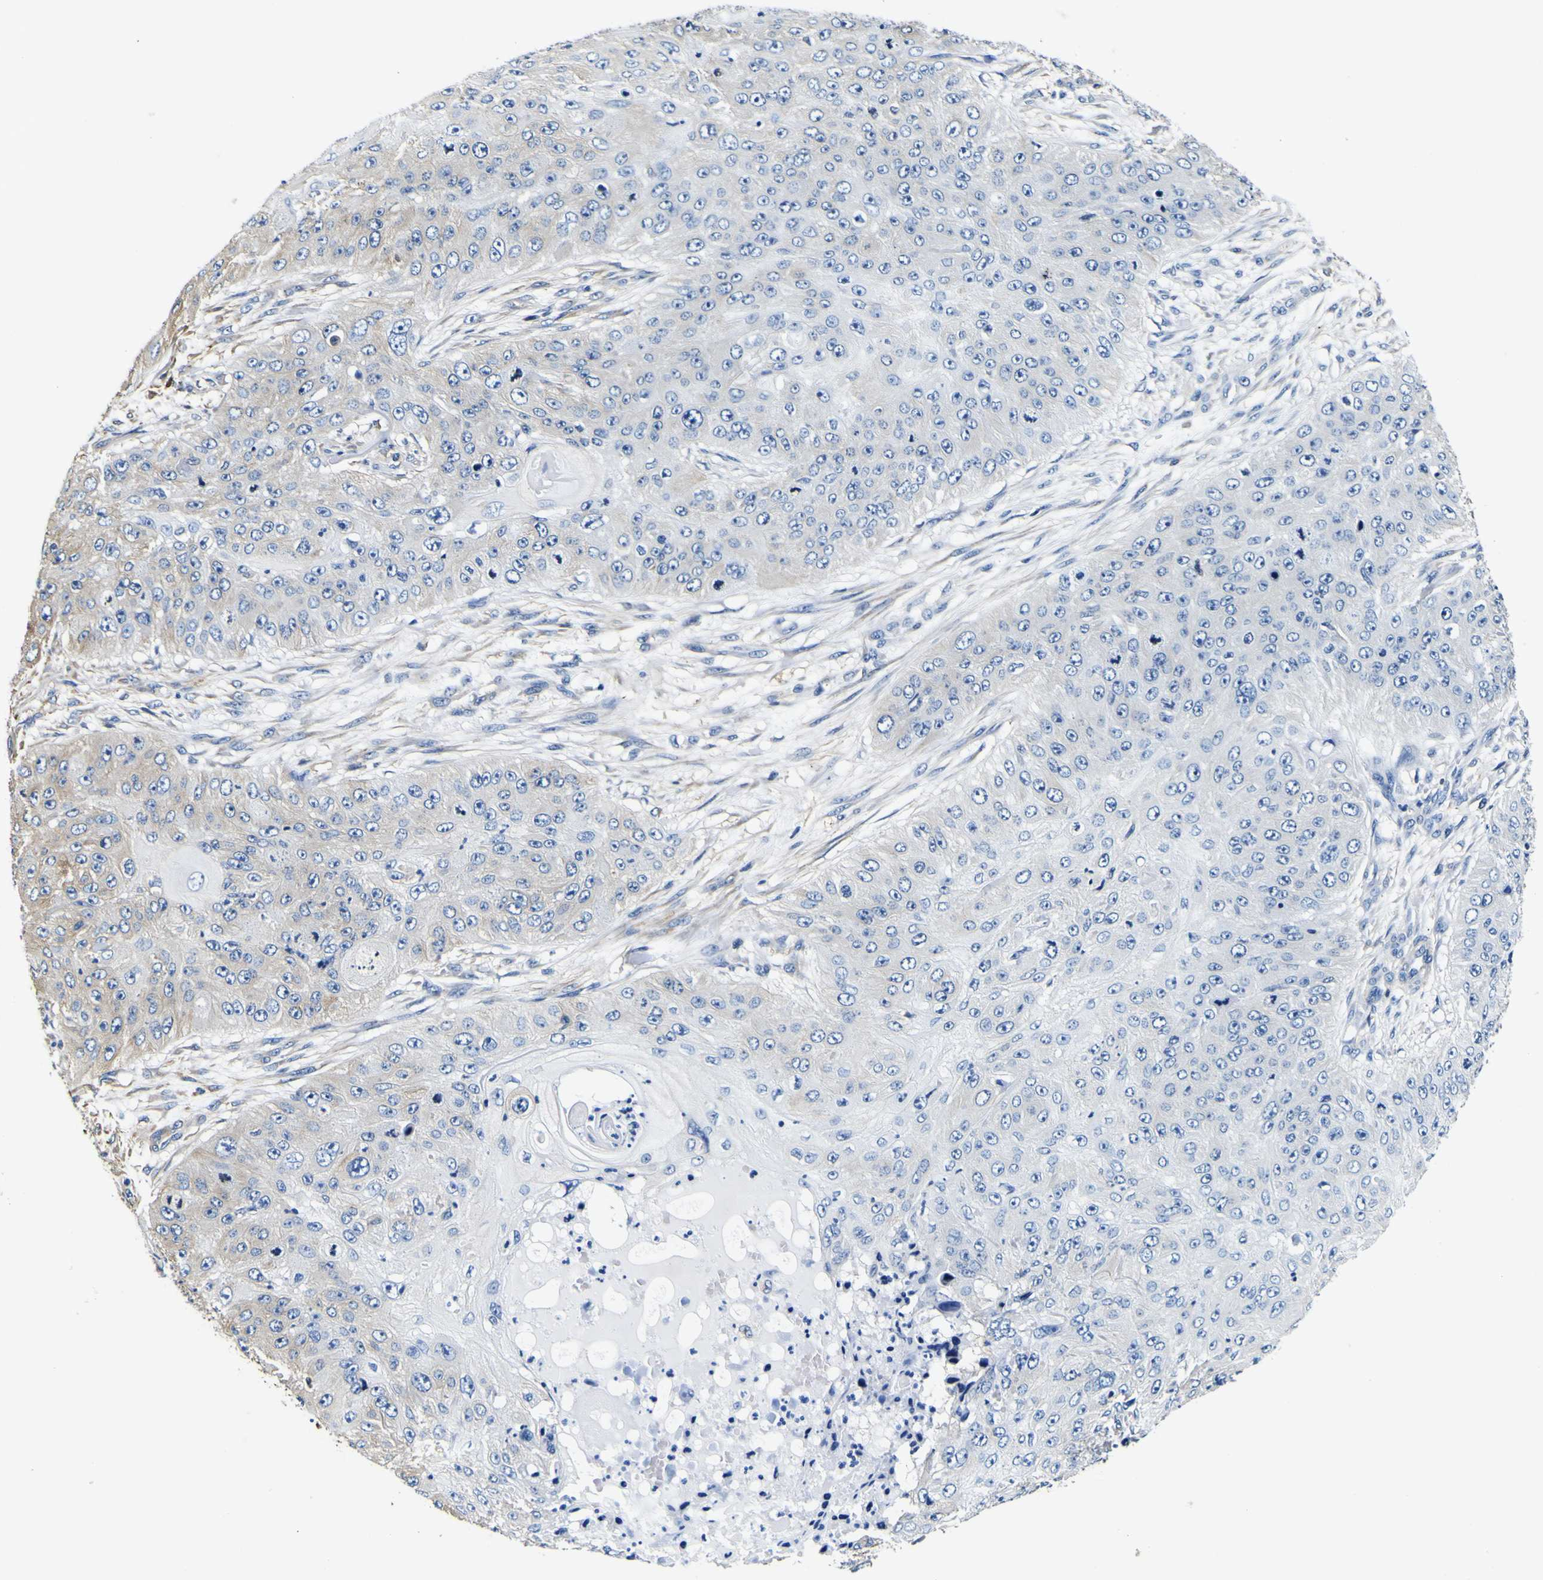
{"staining": {"intensity": "weak", "quantity": "<25%", "location": "cytoplasmic/membranous"}, "tissue": "skin cancer", "cell_type": "Tumor cells", "image_type": "cancer", "snomed": [{"axis": "morphology", "description": "Squamous cell carcinoma, NOS"}, {"axis": "topography", "description": "Skin"}], "caption": "There is no significant expression in tumor cells of skin cancer. (DAB (3,3'-diaminobenzidine) immunohistochemistry with hematoxylin counter stain).", "gene": "TUBA1B", "patient": {"sex": "female", "age": 80}}